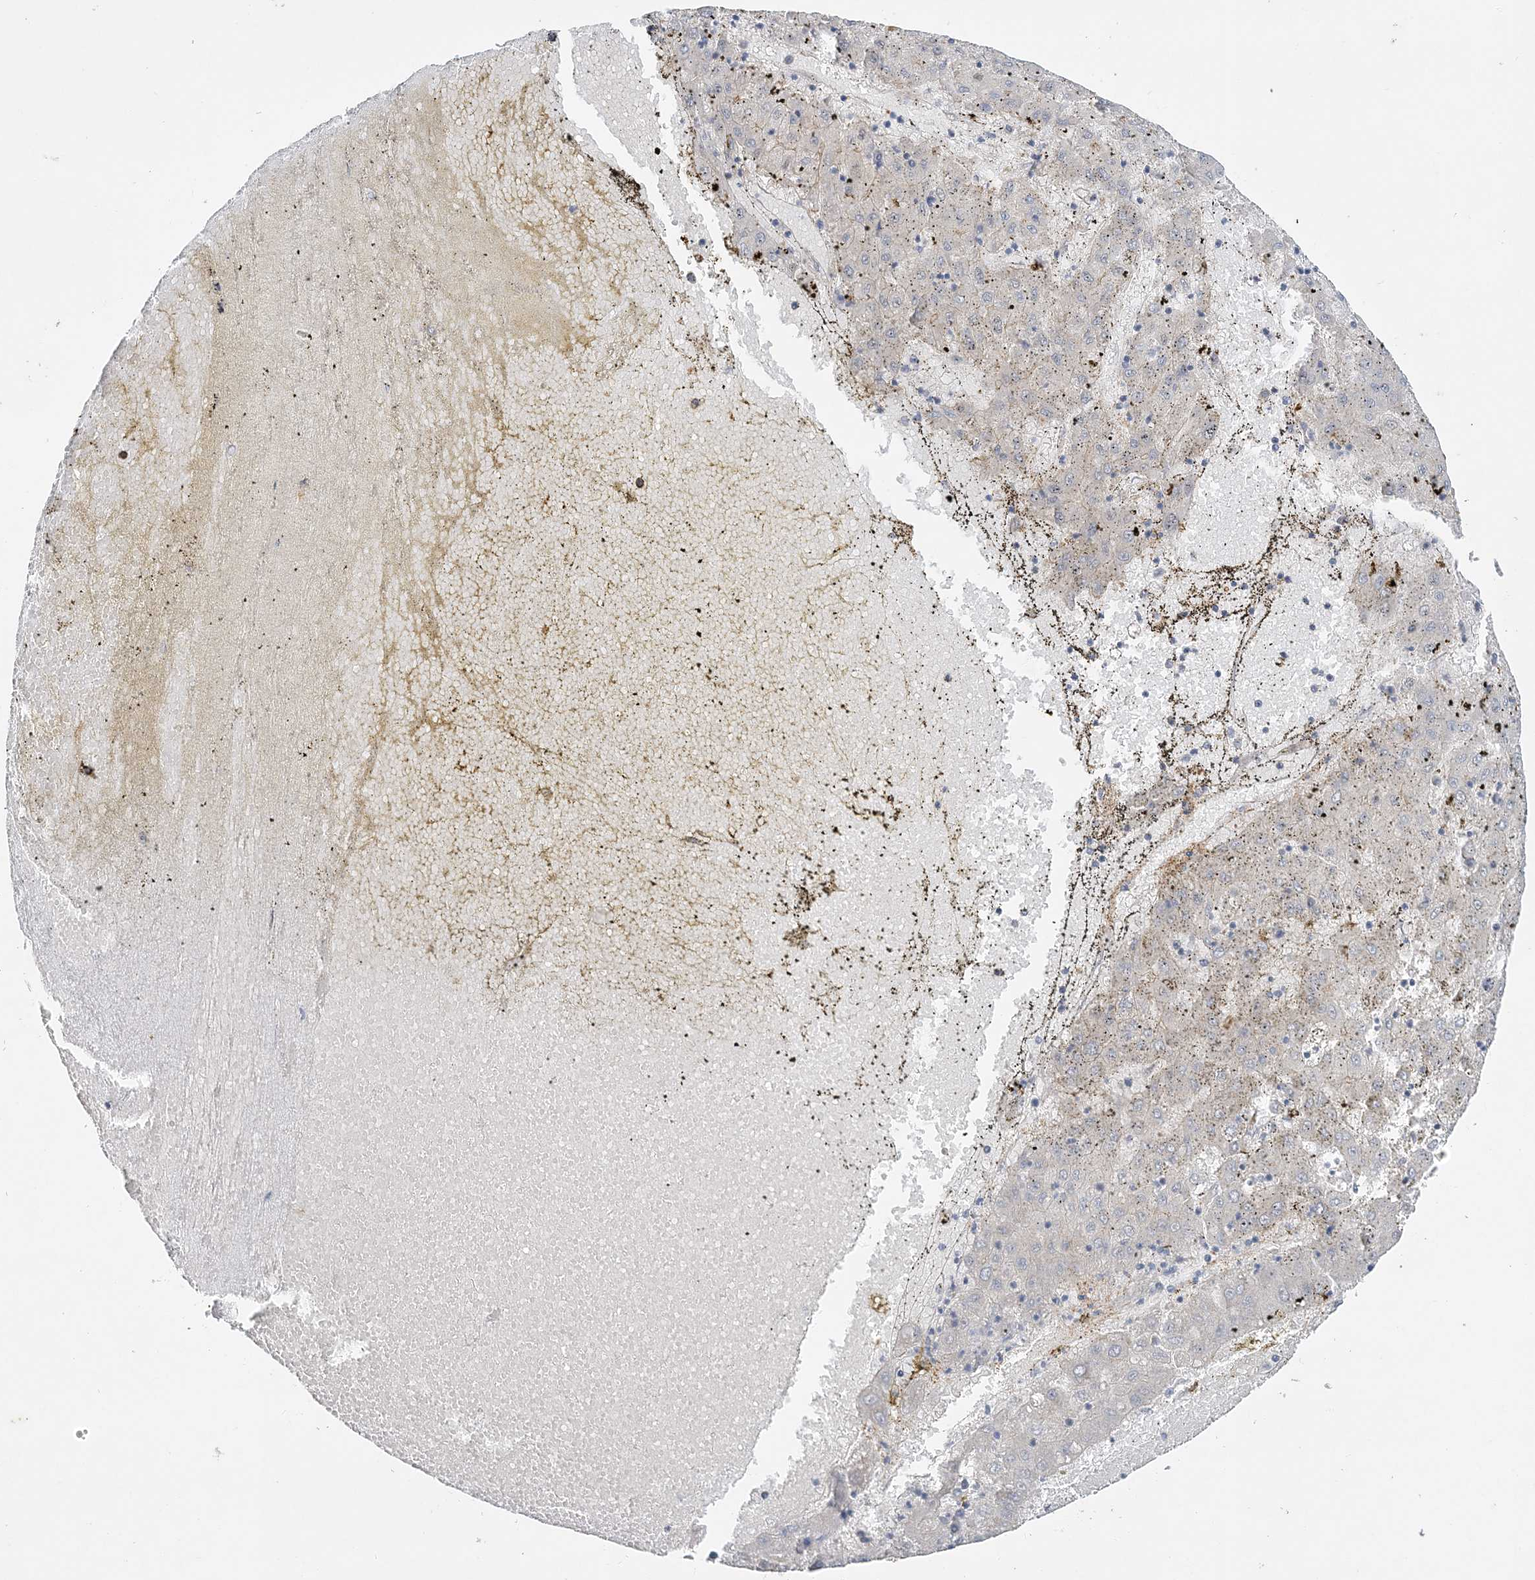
{"staining": {"intensity": "weak", "quantity": "<25%", "location": "cytoplasmic/membranous"}, "tissue": "liver cancer", "cell_type": "Tumor cells", "image_type": "cancer", "snomed": [{"axis": "morphology", "description": "Carcinoma, Hepatocellular, NOS"}, {"axis": "topography", "description": "Liver"}], "caption": "DAB (3,3'-diaminobenzidine) immunohistochemical staining of human liver hepatocellular carcinoma displays no significant positivity in tumor cells.", "gene": "MAT2B", "patient": {"sex": "male", "age": 72}}